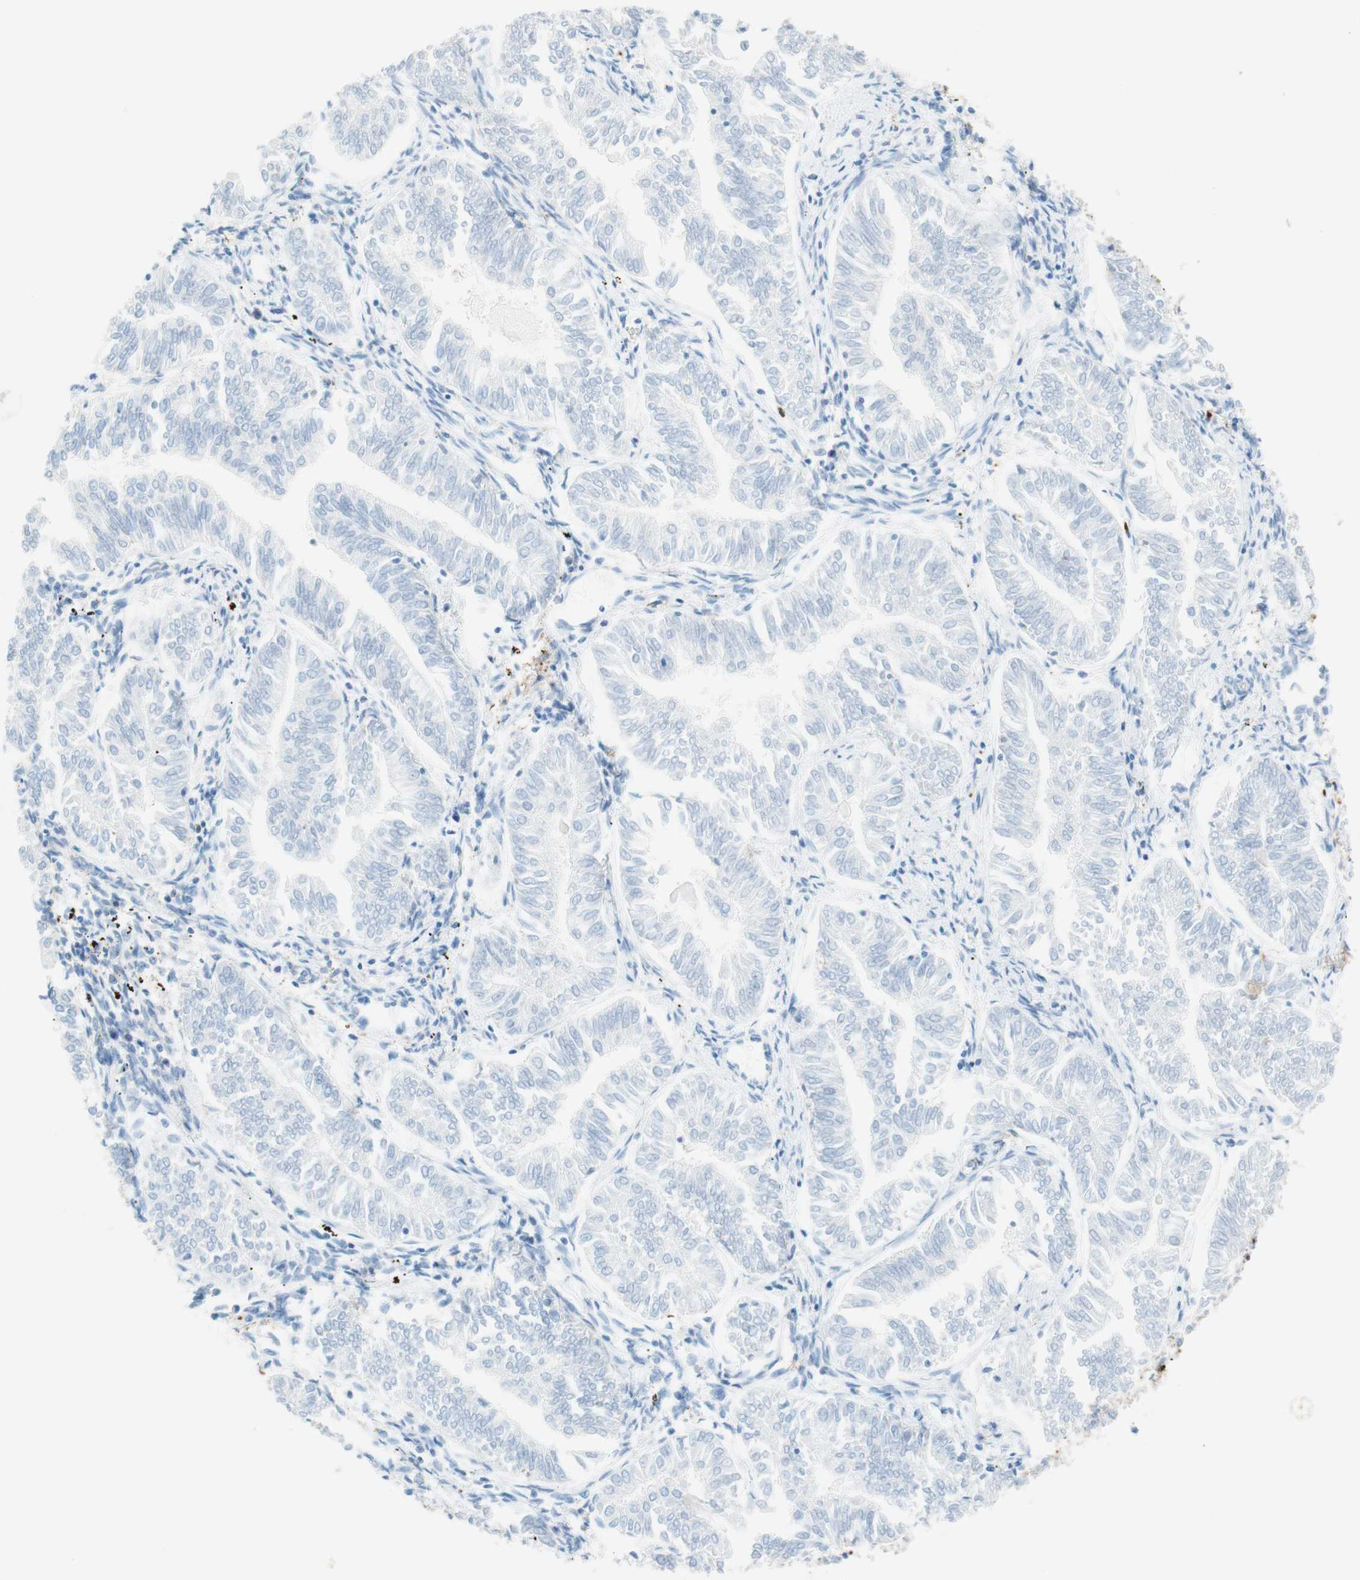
{"staining": {"intensity": "negative", "quantity": "none", "location": "none"}, "tissue": "endometrial cancer", "cell_type": "Tumor cells", "image_type": "cancer", "snomed": [{"axis": "morphology", "description": "Adenocarcinoma, NOS"}, {"axis": "topography", "description": "Endometrium"}], "caption": "Immunohistochemistry image of neoplastic tissue: endometrial cancer stained with DAB (3,3'-diaminobenzidine) exhibits no significant protein staining in tumor cells. Nuclei are stained in blue.", "gene": "STMN1", "patient": {"sex": "female", "age": 53}}